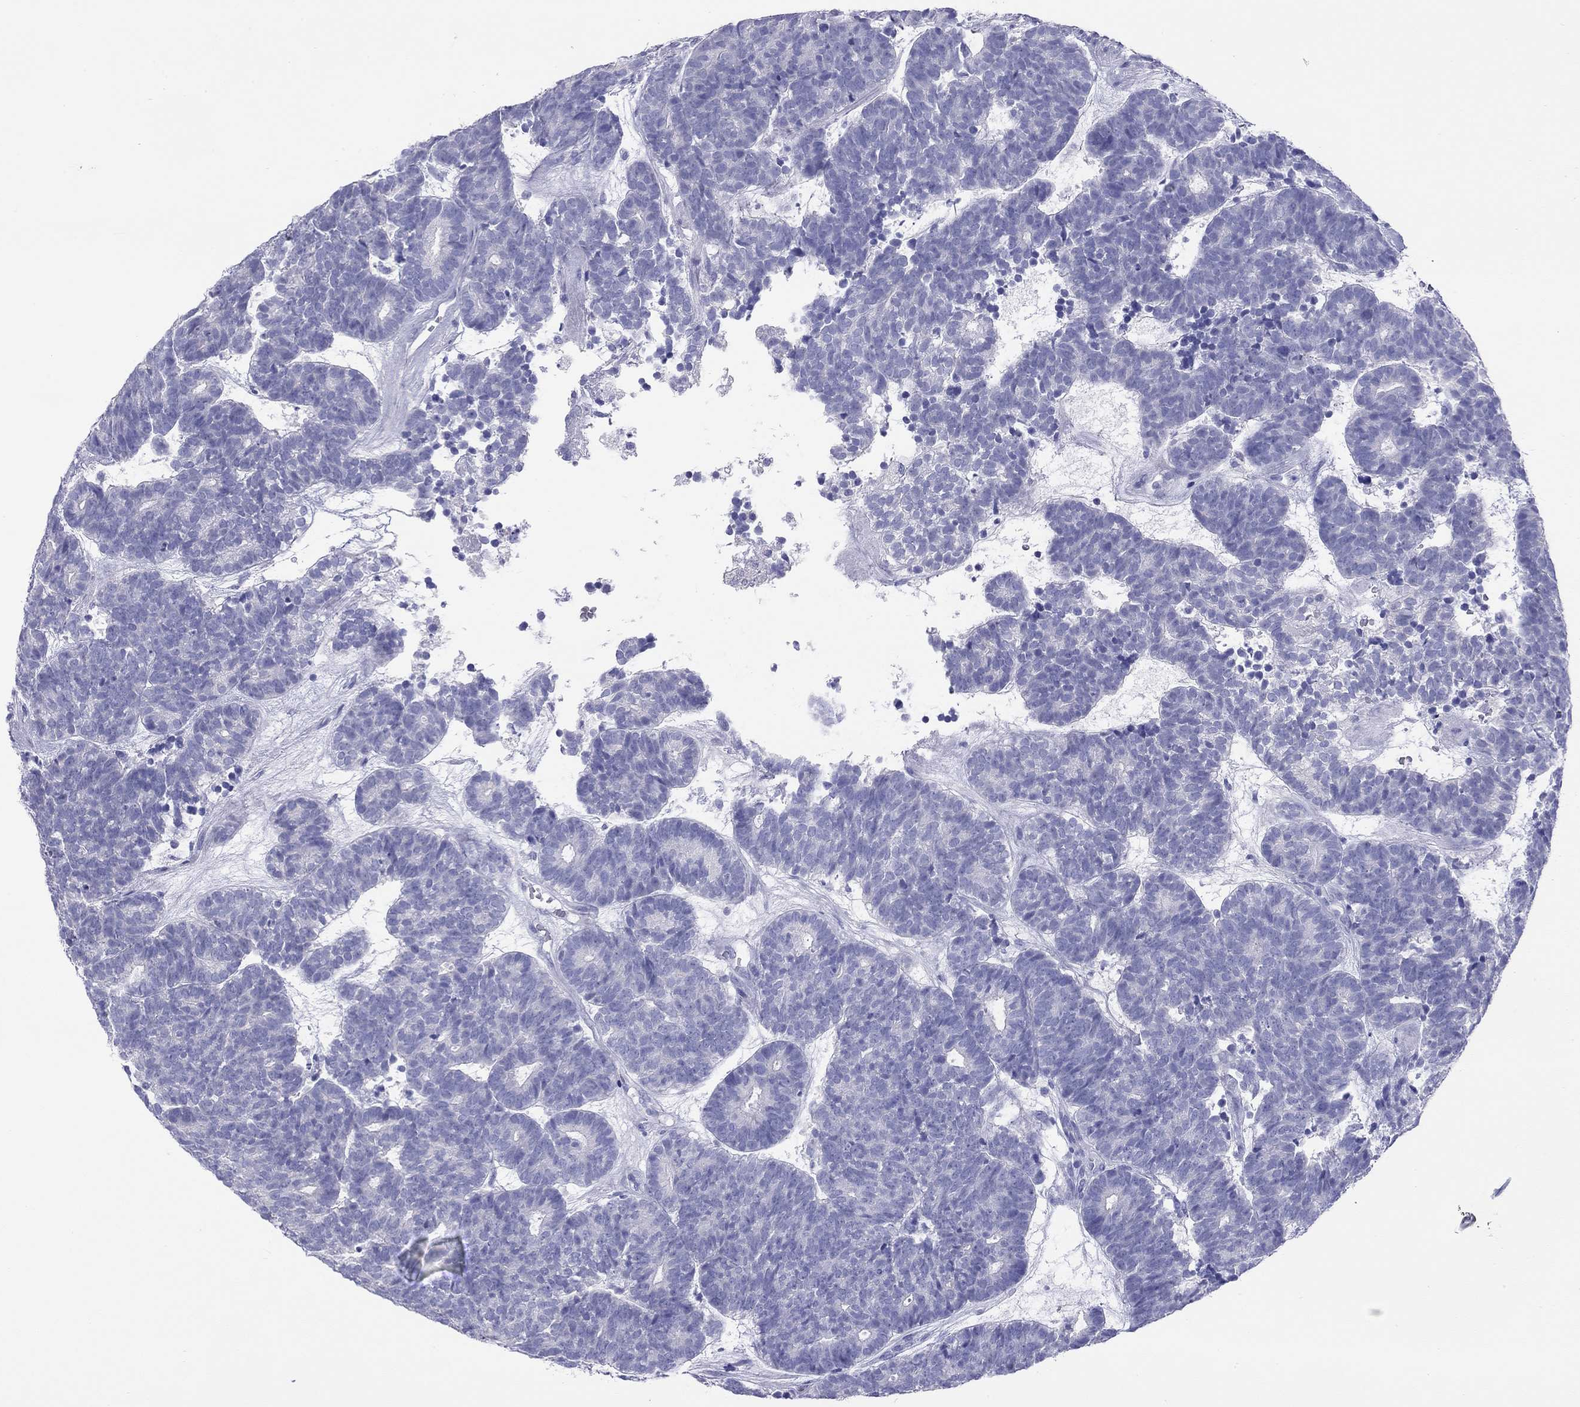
{"staining": {"intensity": "negative", "quantity": "none", "location": "none"}, "tissue": "head and neck cancer", "cell_type": "Tumor cells", "image_type": "cancer", "snomed": [{"axis": "morphology", "description": "Adenocarcinoma, NOS"}, {"axis": "topography", "description": "Head-Neck"}], "caption": "The image reveals no significant staining in tumor cells of adenocarcinoma (head and neck). (IHC, brightfield microscopy, high magnification).", "gene": "HLA-DQB2", "patient": {"sex": "female", "age": 81}}